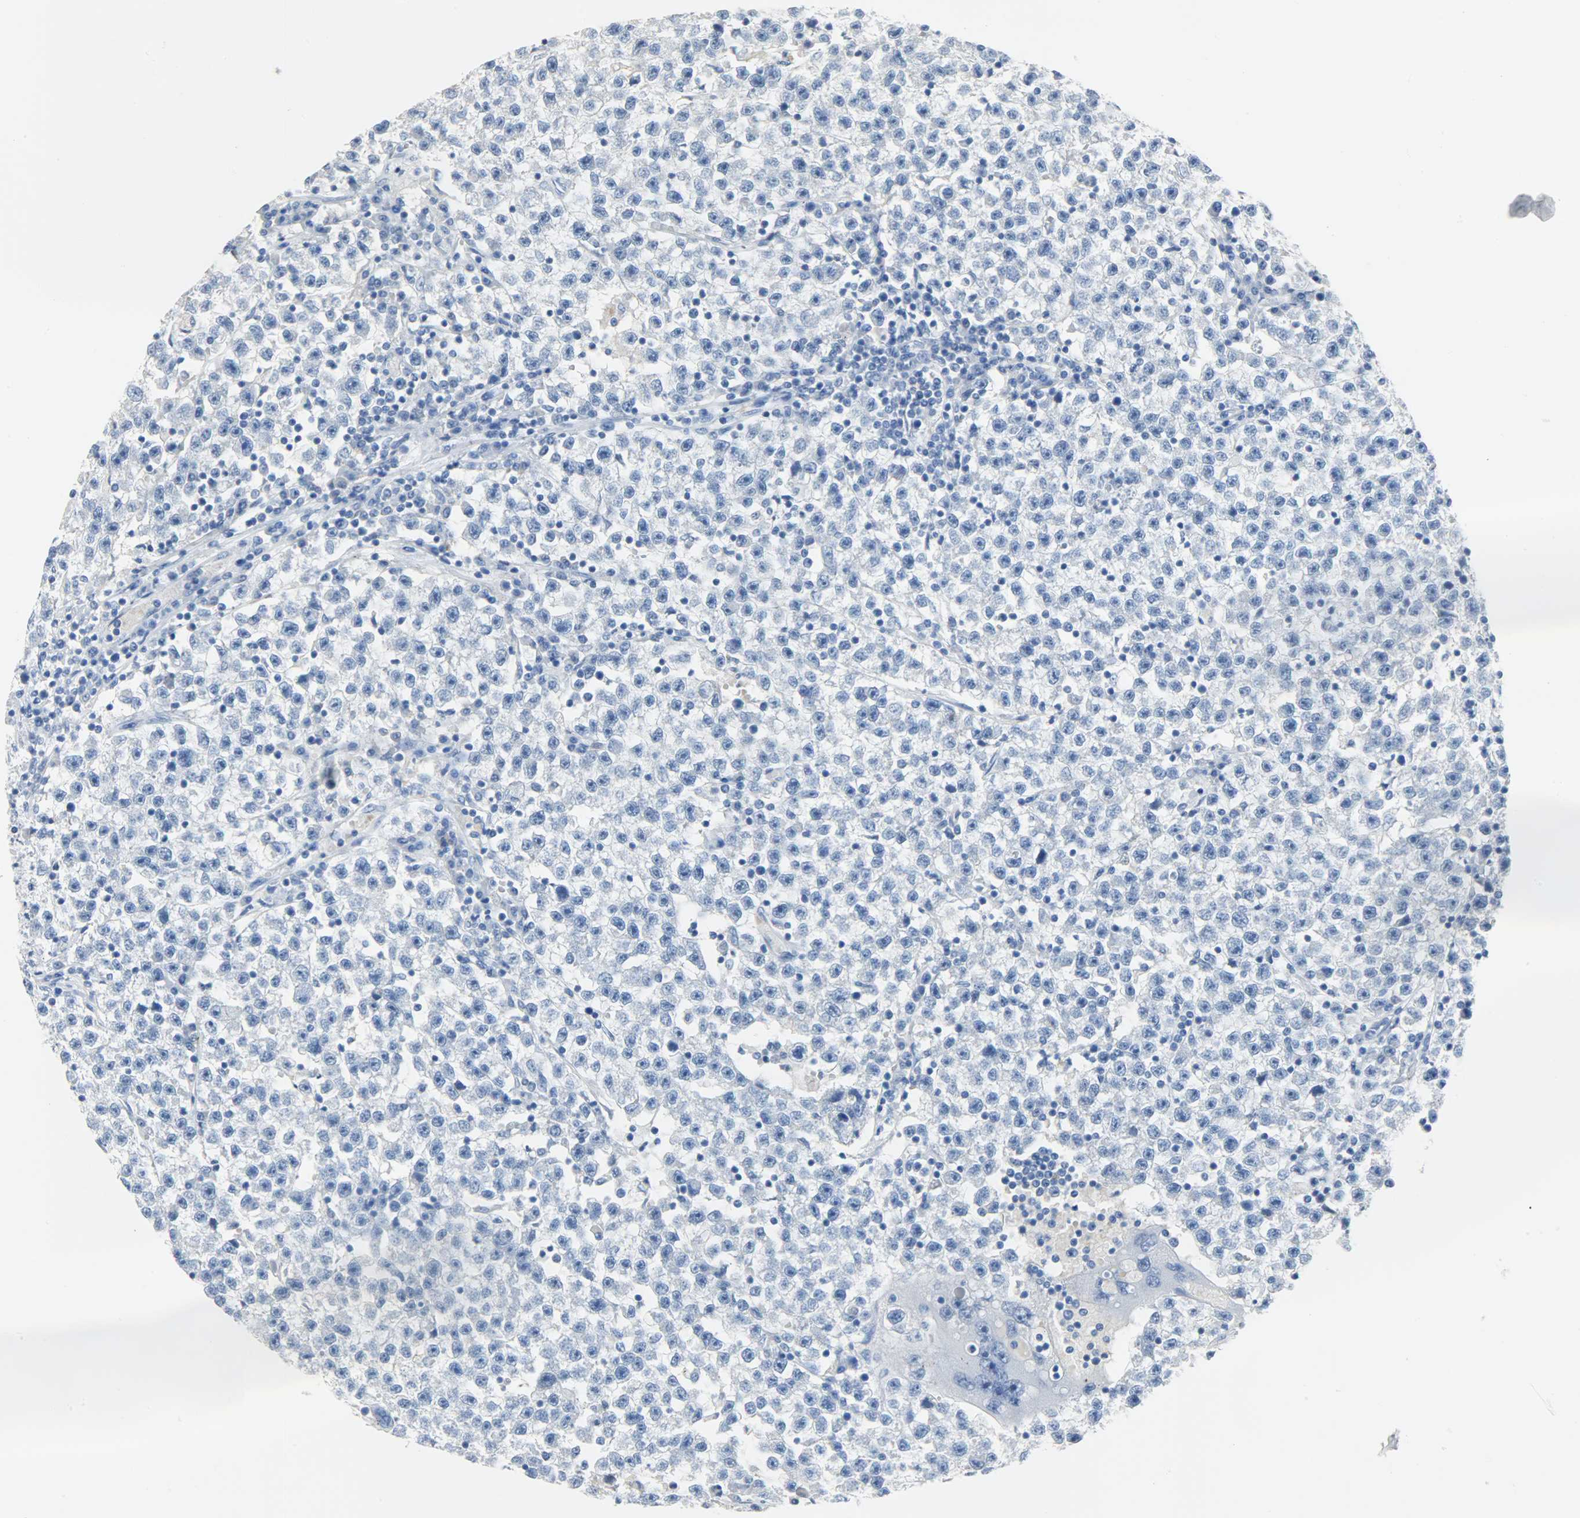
{"staining": {"intensity": "negative", "quantity": "none", "location": "none"}, "tissue": "testis cancer", "cell_type": "Tumor cells", "image_type": "cancer", "snomed": [{"axis": "morphology", "description": "Seminoma, NOS"}, {"axis": "topography", "description": "Testis"}], "caption": "An image of seminoma (testis) stained for a protein exhibits no brown staining in tumor cells.", "gene": "CA3", "patient": {"sex": "male", "age": 22}}